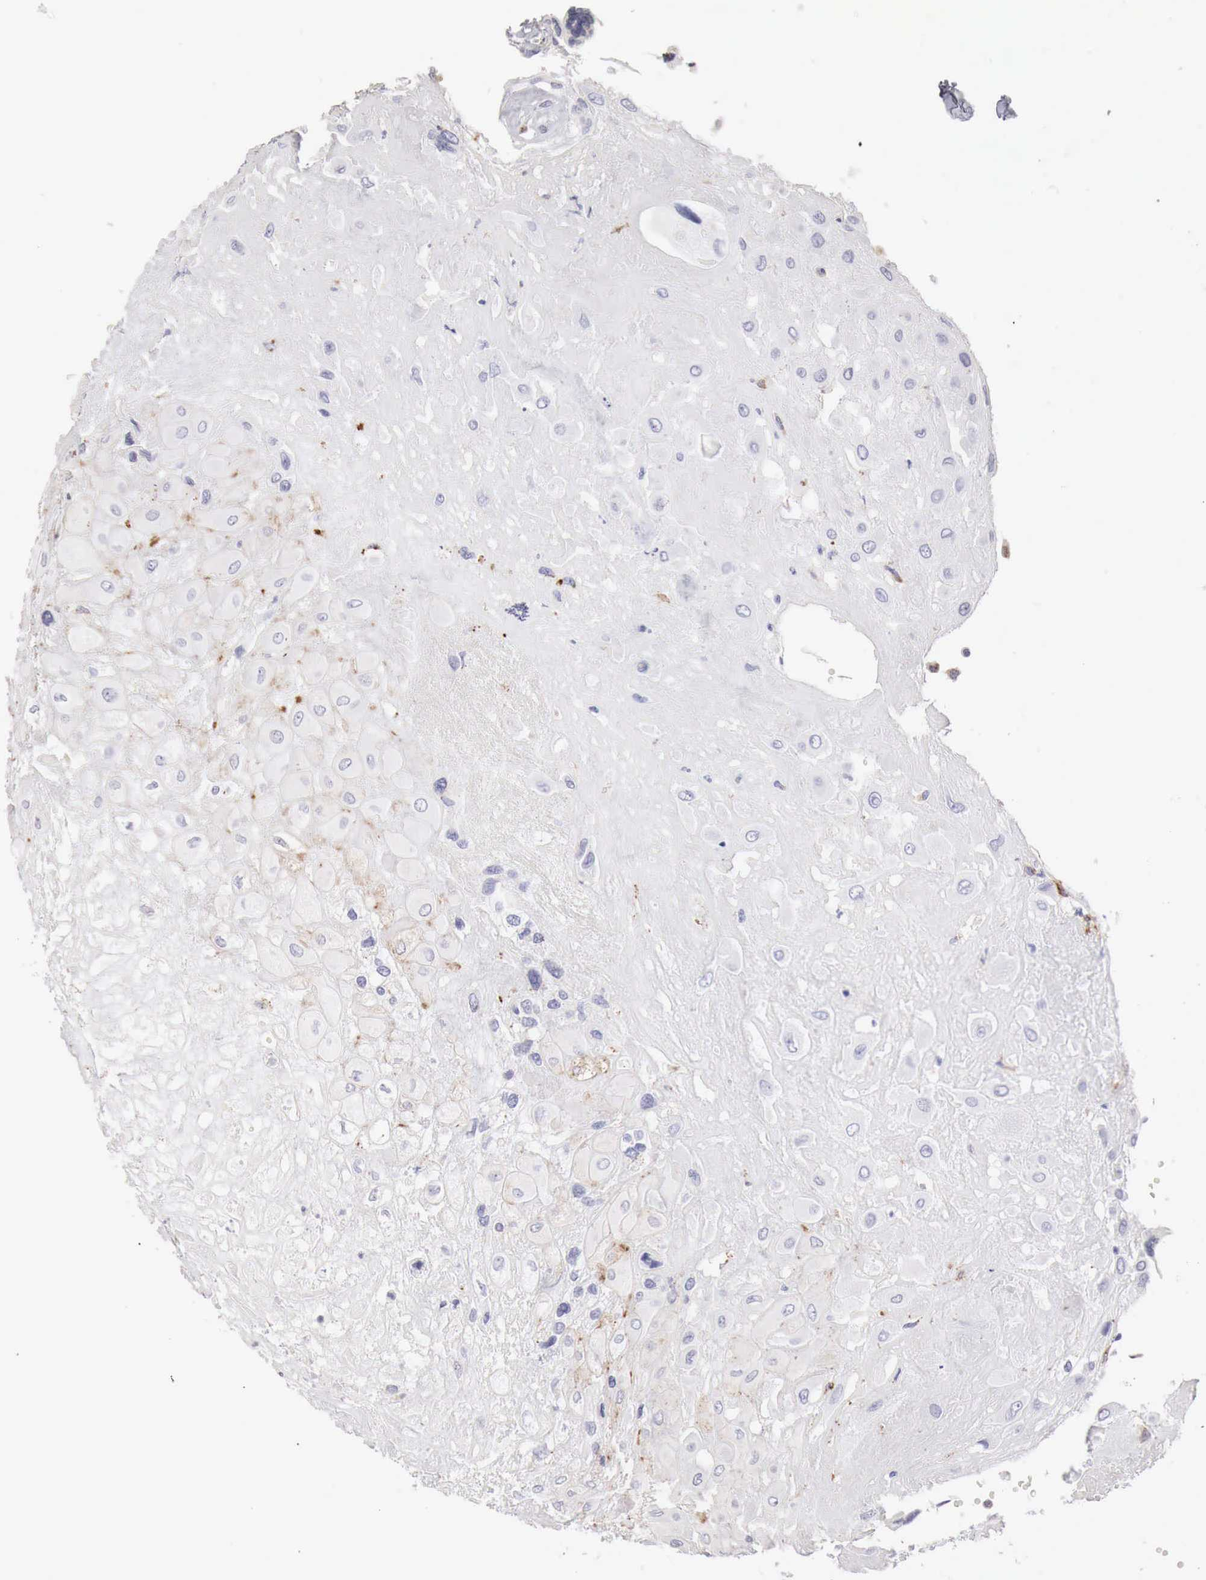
{"staining": {"intensity": "negative", "quantity": "none", "location": "none"}, "tissue": "placenta", "cell_type": "Decidual cells", "image_type": "normal", "snomed": [{"axis": "morphology", "description": "Normal tissue, NOS"}, {"axis": "topography", "description": "Placenta"}], "caption": "Immunohistochemistry histopathology image of unremarkable placenta: human placenta stained with DAB (3,3'-diaminobenzidine) demonstrates no significant protein staining in decidual cells.", "gene": "GLA", "patient": {"sex": "female", "age": 31}}